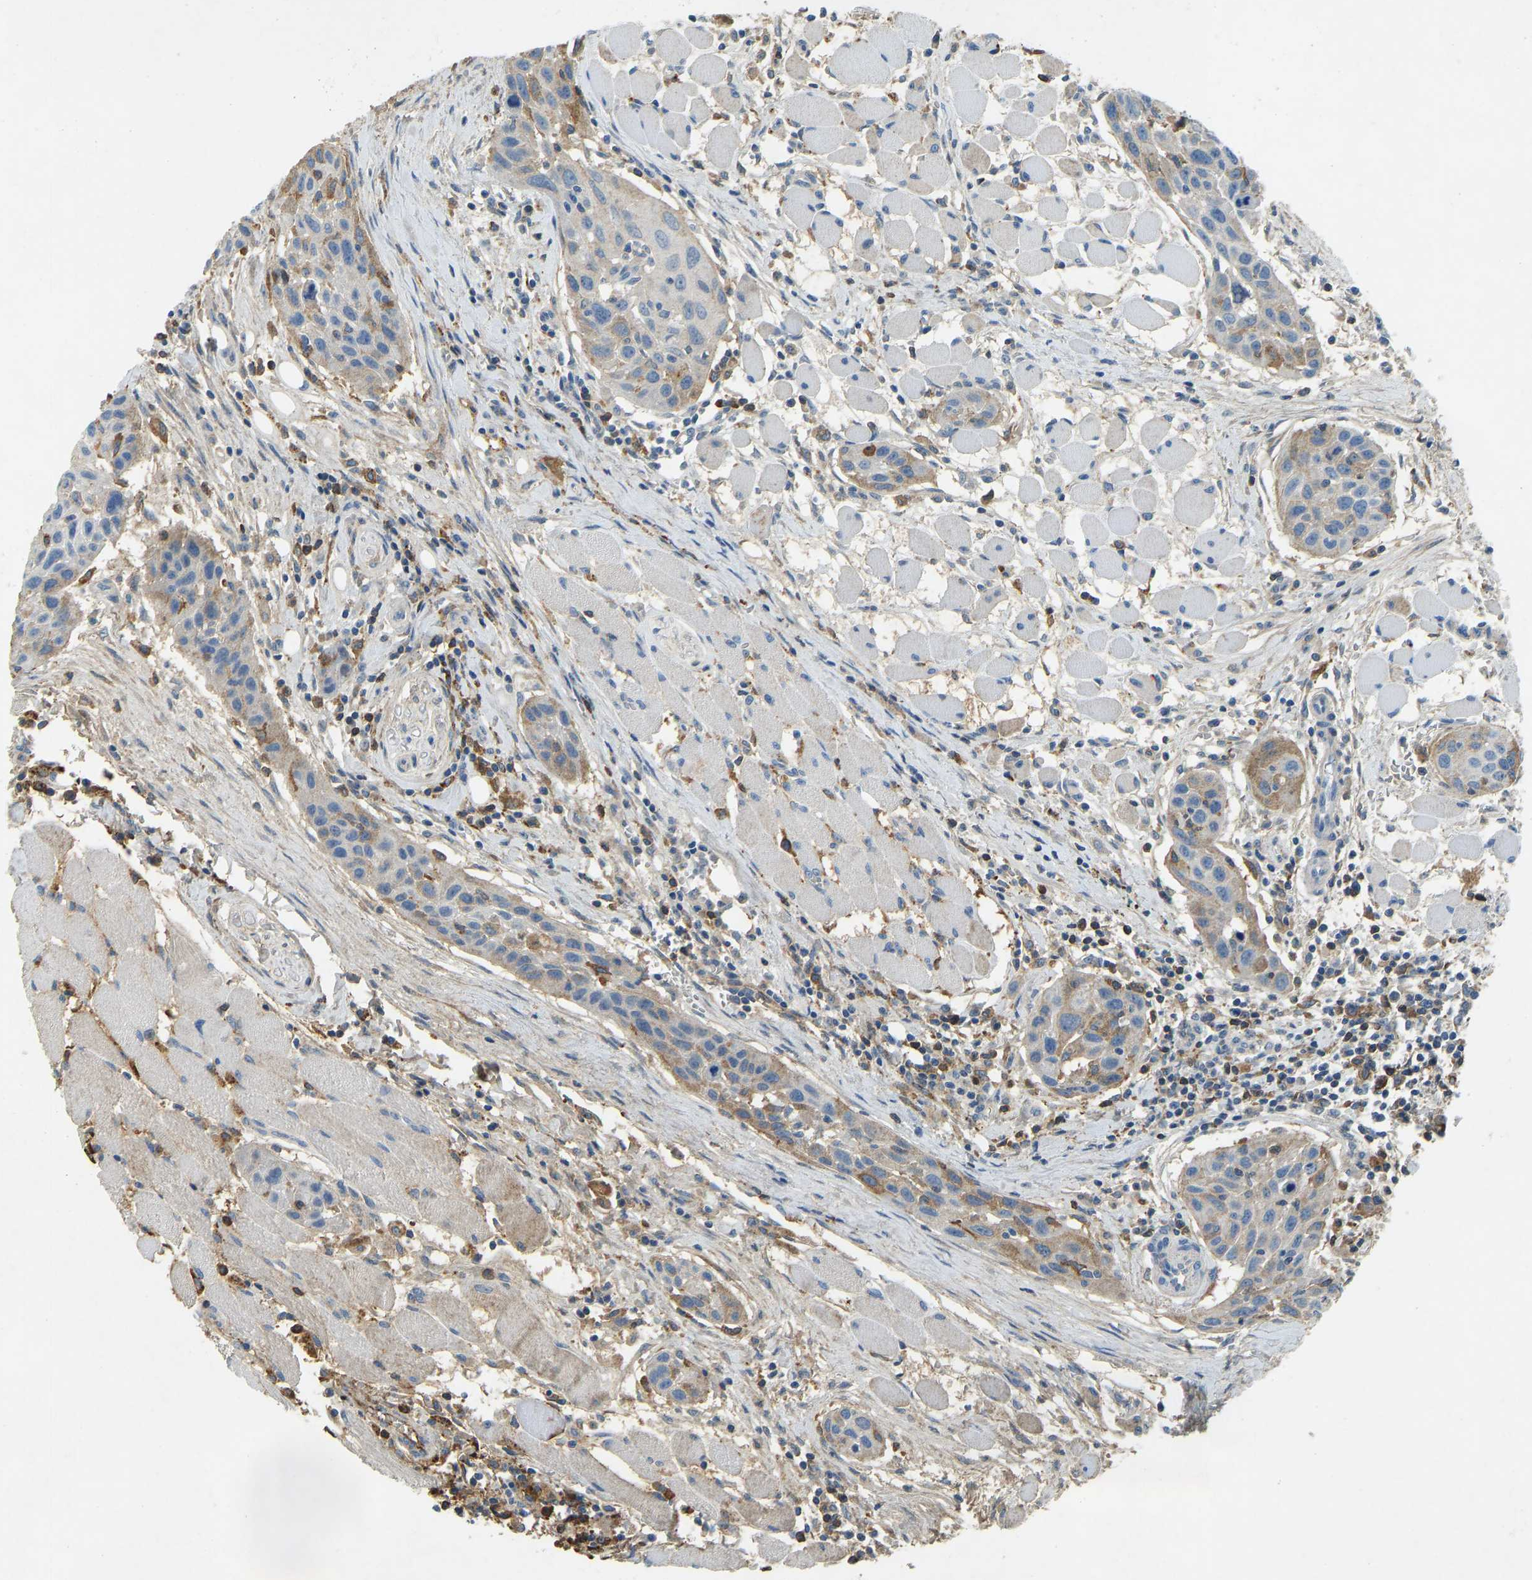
{"staining": {"intensity": "negative", "quantity": "none", "location": "none"}, "tissue": "head and neck cancer", "cell_type": "Tumor cells", "image_type": "cancer", "snomed": [{"axis": "morphology", "description": "Squamous cell carcinoma, NOS"}, {"axis": "topography", "description": "Oral tissue"}, {"axis": "topography", "description": "Head-Neck"}], "caption": "An immunohistochemistry (IHC) image of head and neck cancer (squamous cell carcinoma) is shown. There is no staining in tumor cells of head and neck cancer (squamous cell carcinoma).", "gene": "THBS4", "patient": {"sex": "female", "age": 50}}